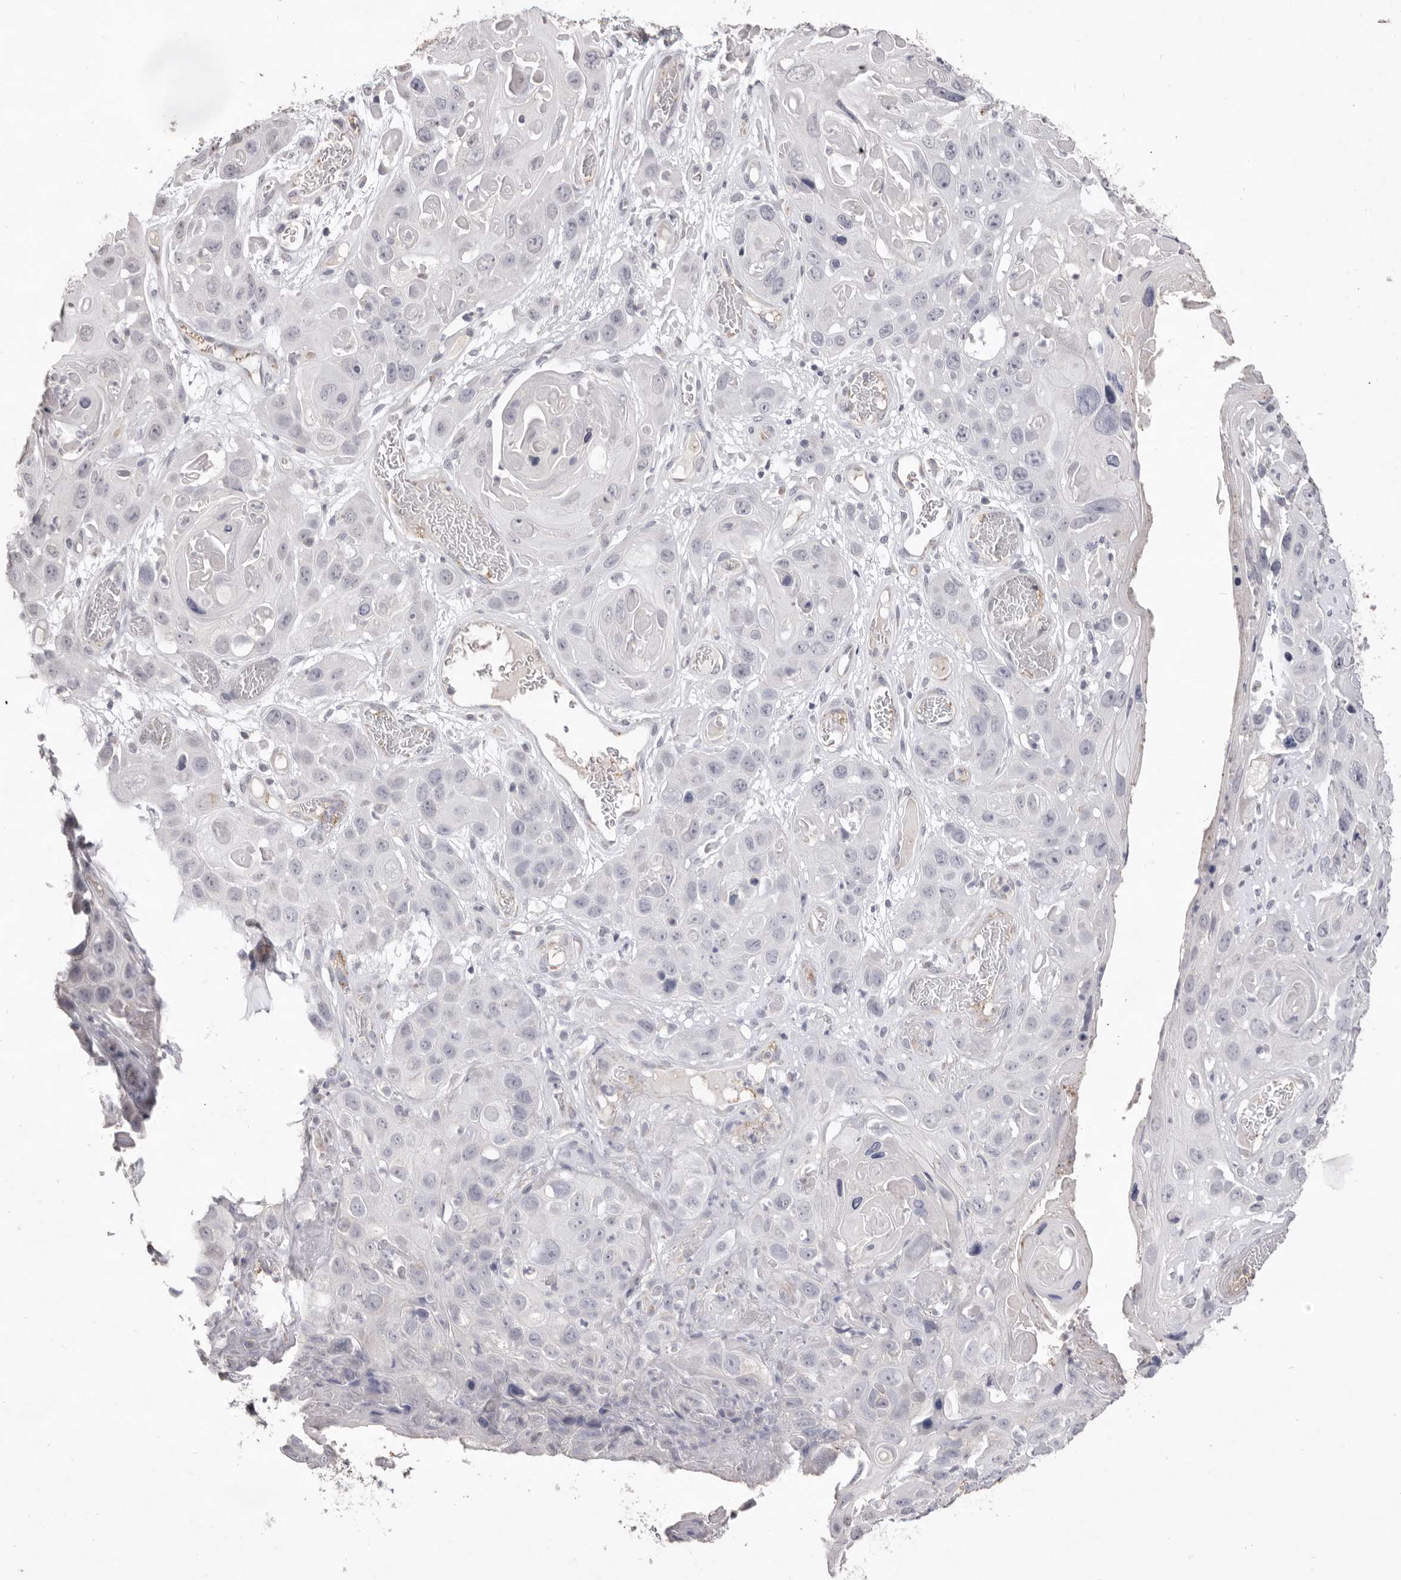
{"staining": {"intensity": "negative", "quantity": "none", "location": "none"}, "tissue": "skin cancer", "cell_type": "Tumor cells", "image_type": "cancer", "snomed": [{"axis": "morphology", "description": "Squamous cell carcinoma, NOS"}, {"axis": "topography", "description": "Skin"}], "caption": "This is a image of immunohistochemistry (IHC) staining of squamous cell carcinoma (skin), which shows no positivity in tumor cells. (DAB immunohistochemistry visualized using brightfield microscopy, high magnification).", "gene": "ZYG11B", "patient": {"sex": "male", "age": 55}}